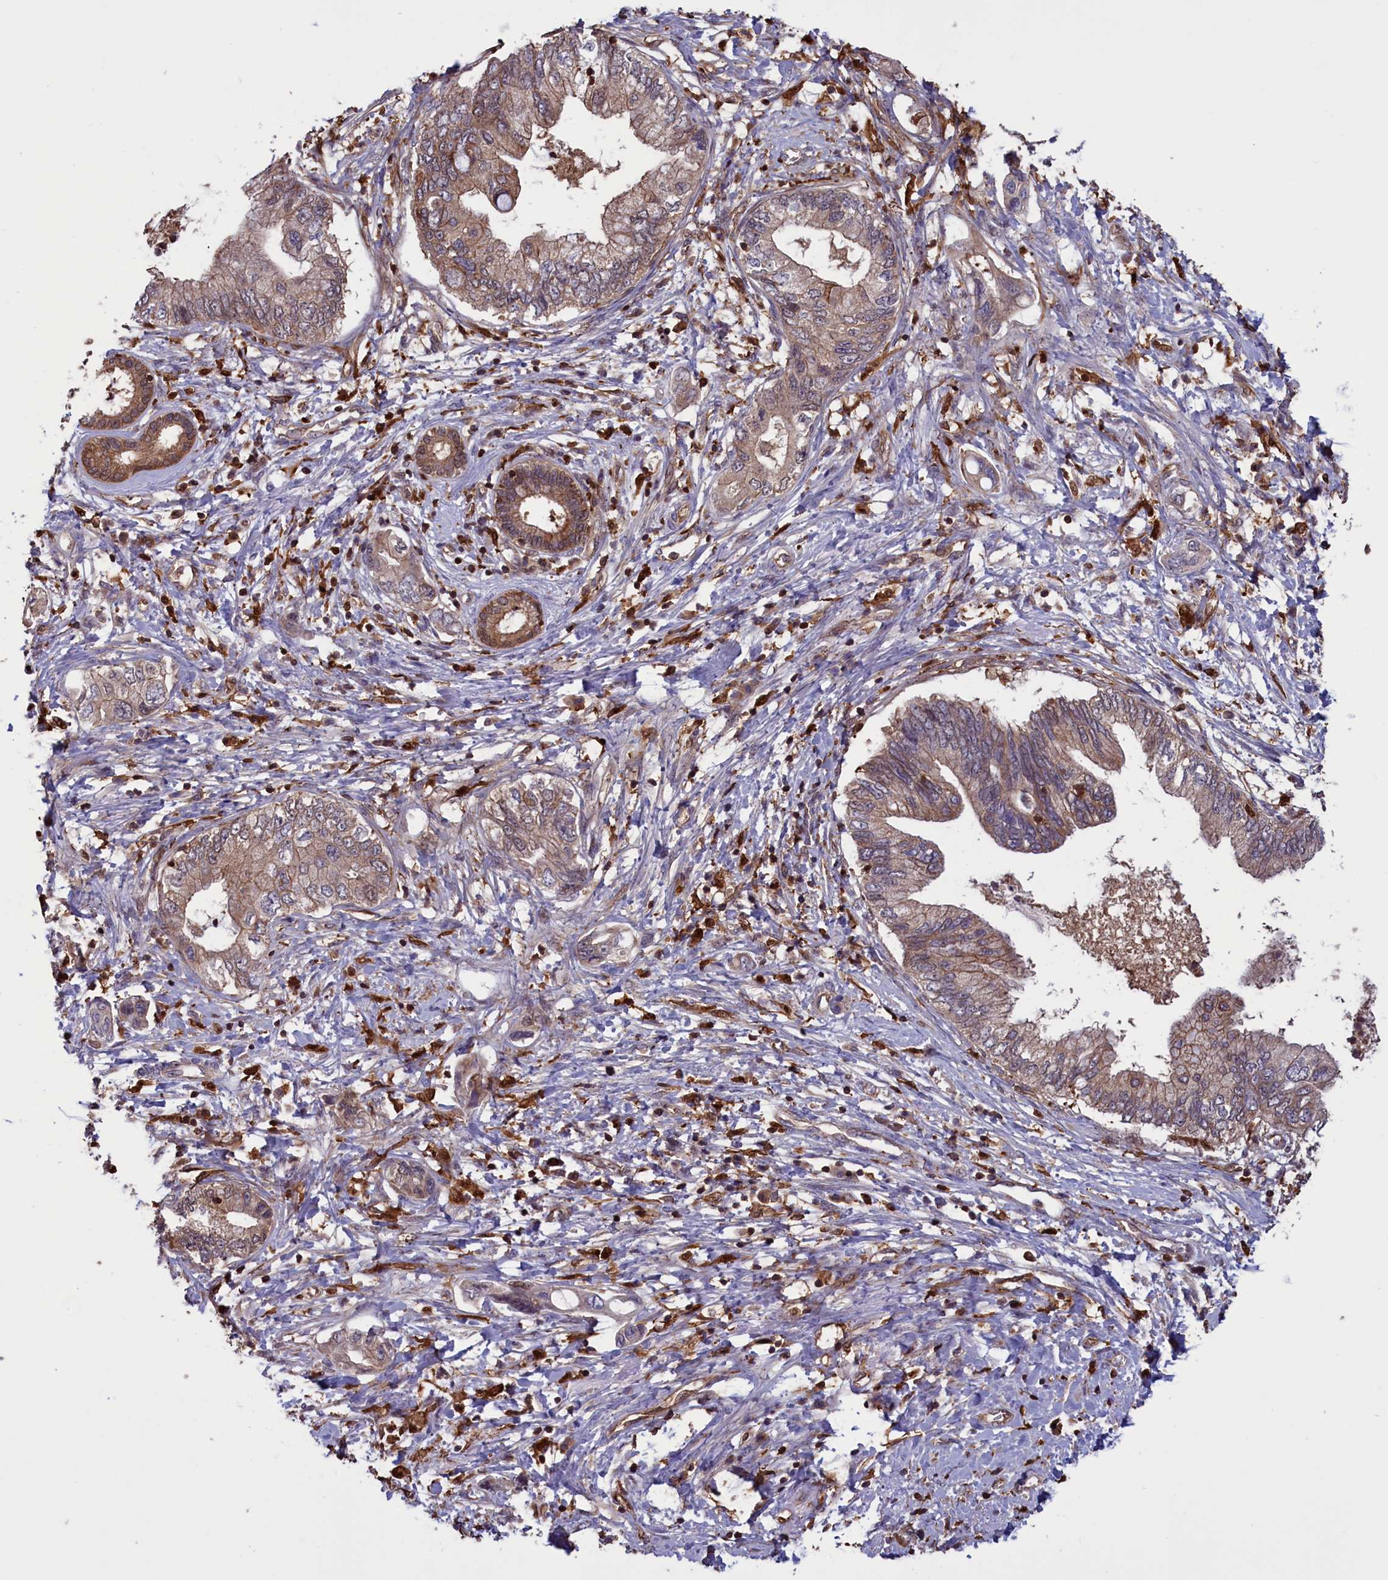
{"staining": {"intensity": "moderate", "quantity": "25%-75%", "location": "cytoplasmic/membranous"}, "tissue": "pancreatic cancer", "cell_type": "Tumor cells", "image_type": "cancer", "snomed": [{"axis": "morphology", "description": "Adenocarcinoma, NOS"}, {"axis": "topography", "description": "Pancreas"}], "caption": "Immunohistochemistry (IHC) of pancreatic cancer (adenocarcinoma) exhibits medium levels of moderate cytoplasmic/membranous positivity in approximately 25%-75% of tumor cells.", "gene": "ARHGAP18", "patient": {"sex": "female", "age": 73}}